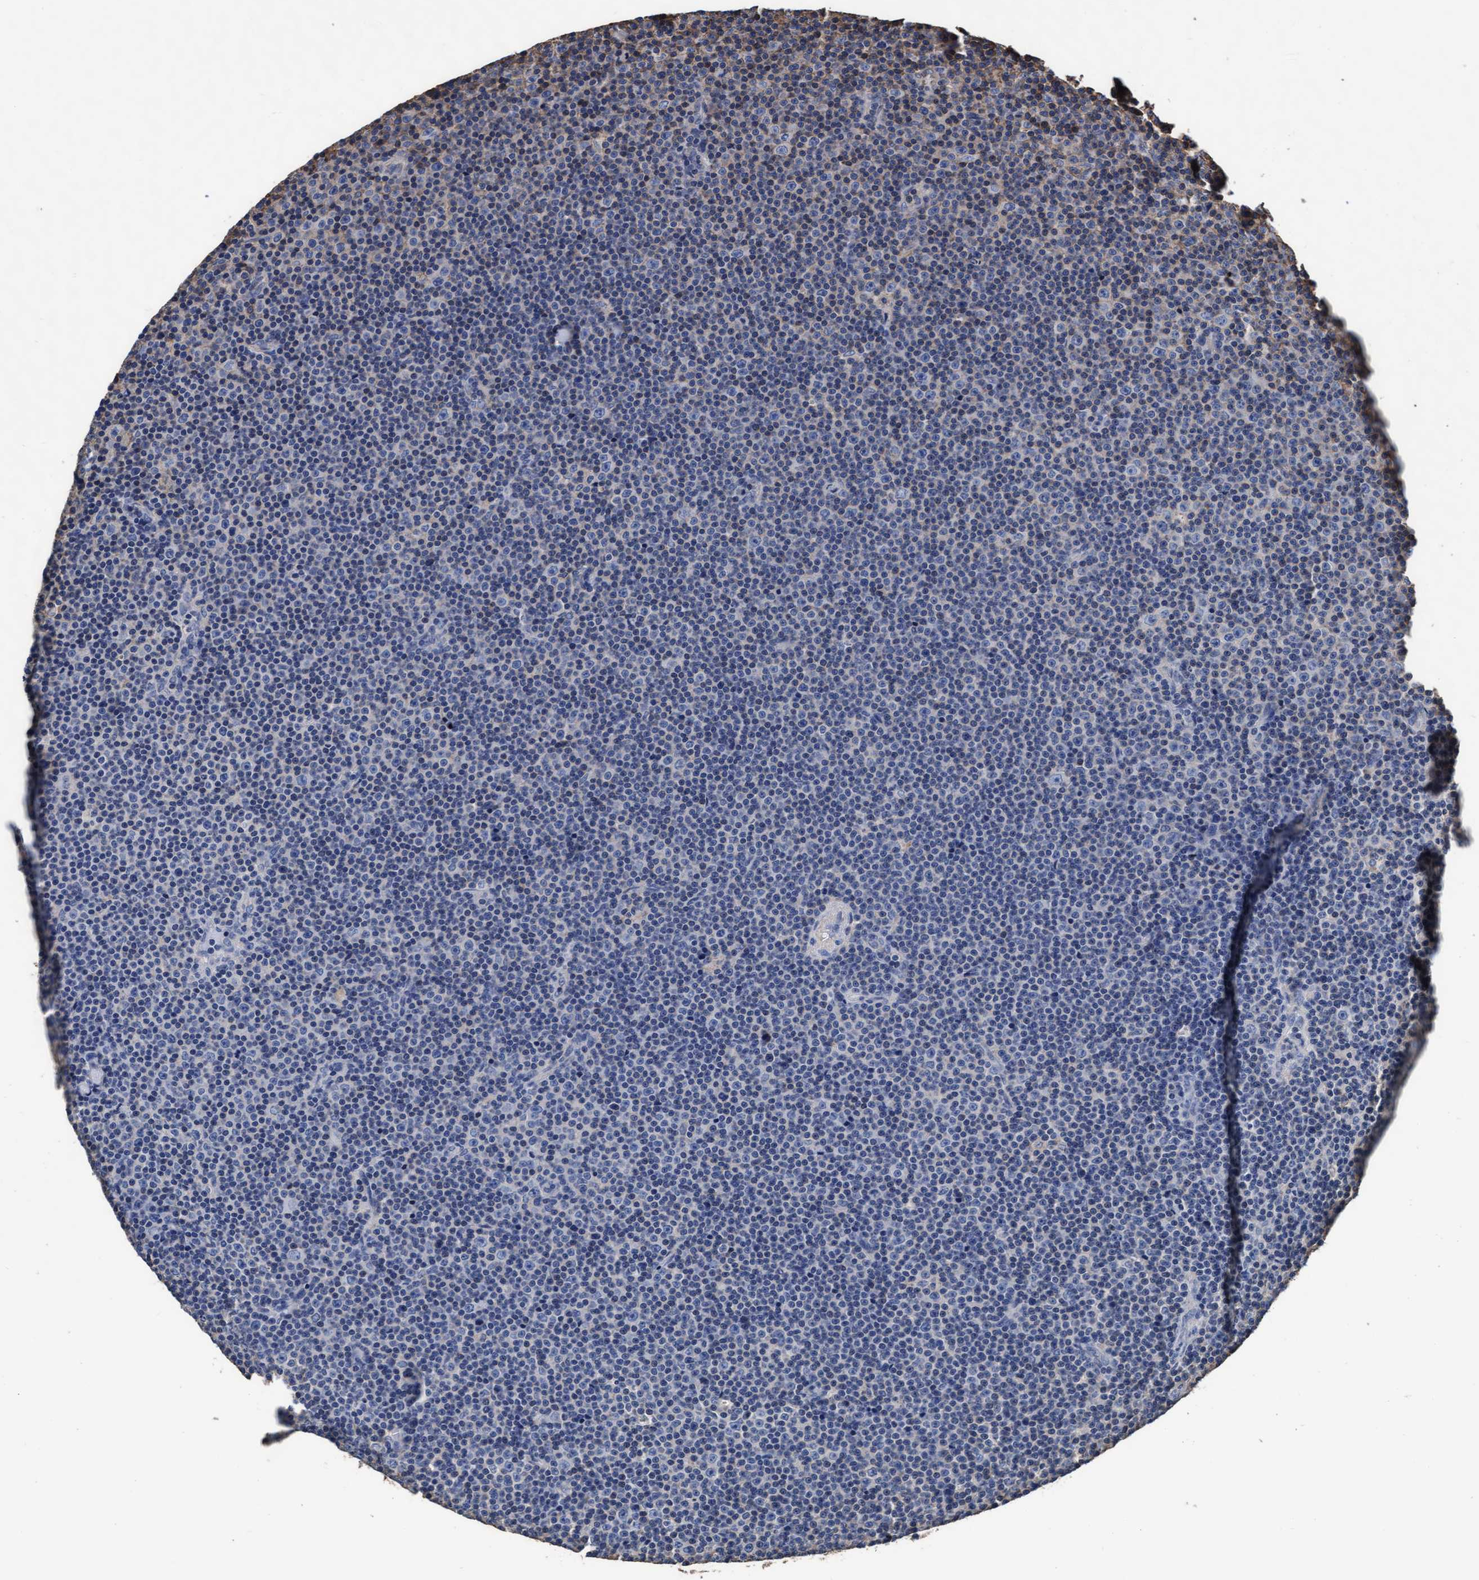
{"staining": {"intensity": "negative", "quantity": "none", "location": "none"}, "tissue": "lymphoma", "cell_type": "Tumor cells", "image_type": "cancer", "snomed": [{"axis": "morphology", "description": "Malignant lymphoma, non-Hodgkin's type, Low grade"}, {"axis": "topography", "description": "Lymph node"}], "caption": "Tumor cells show no significant expression in lymphoma.", "gene": "GRHPR", "patient": {"sex": "female", "age": 67}}